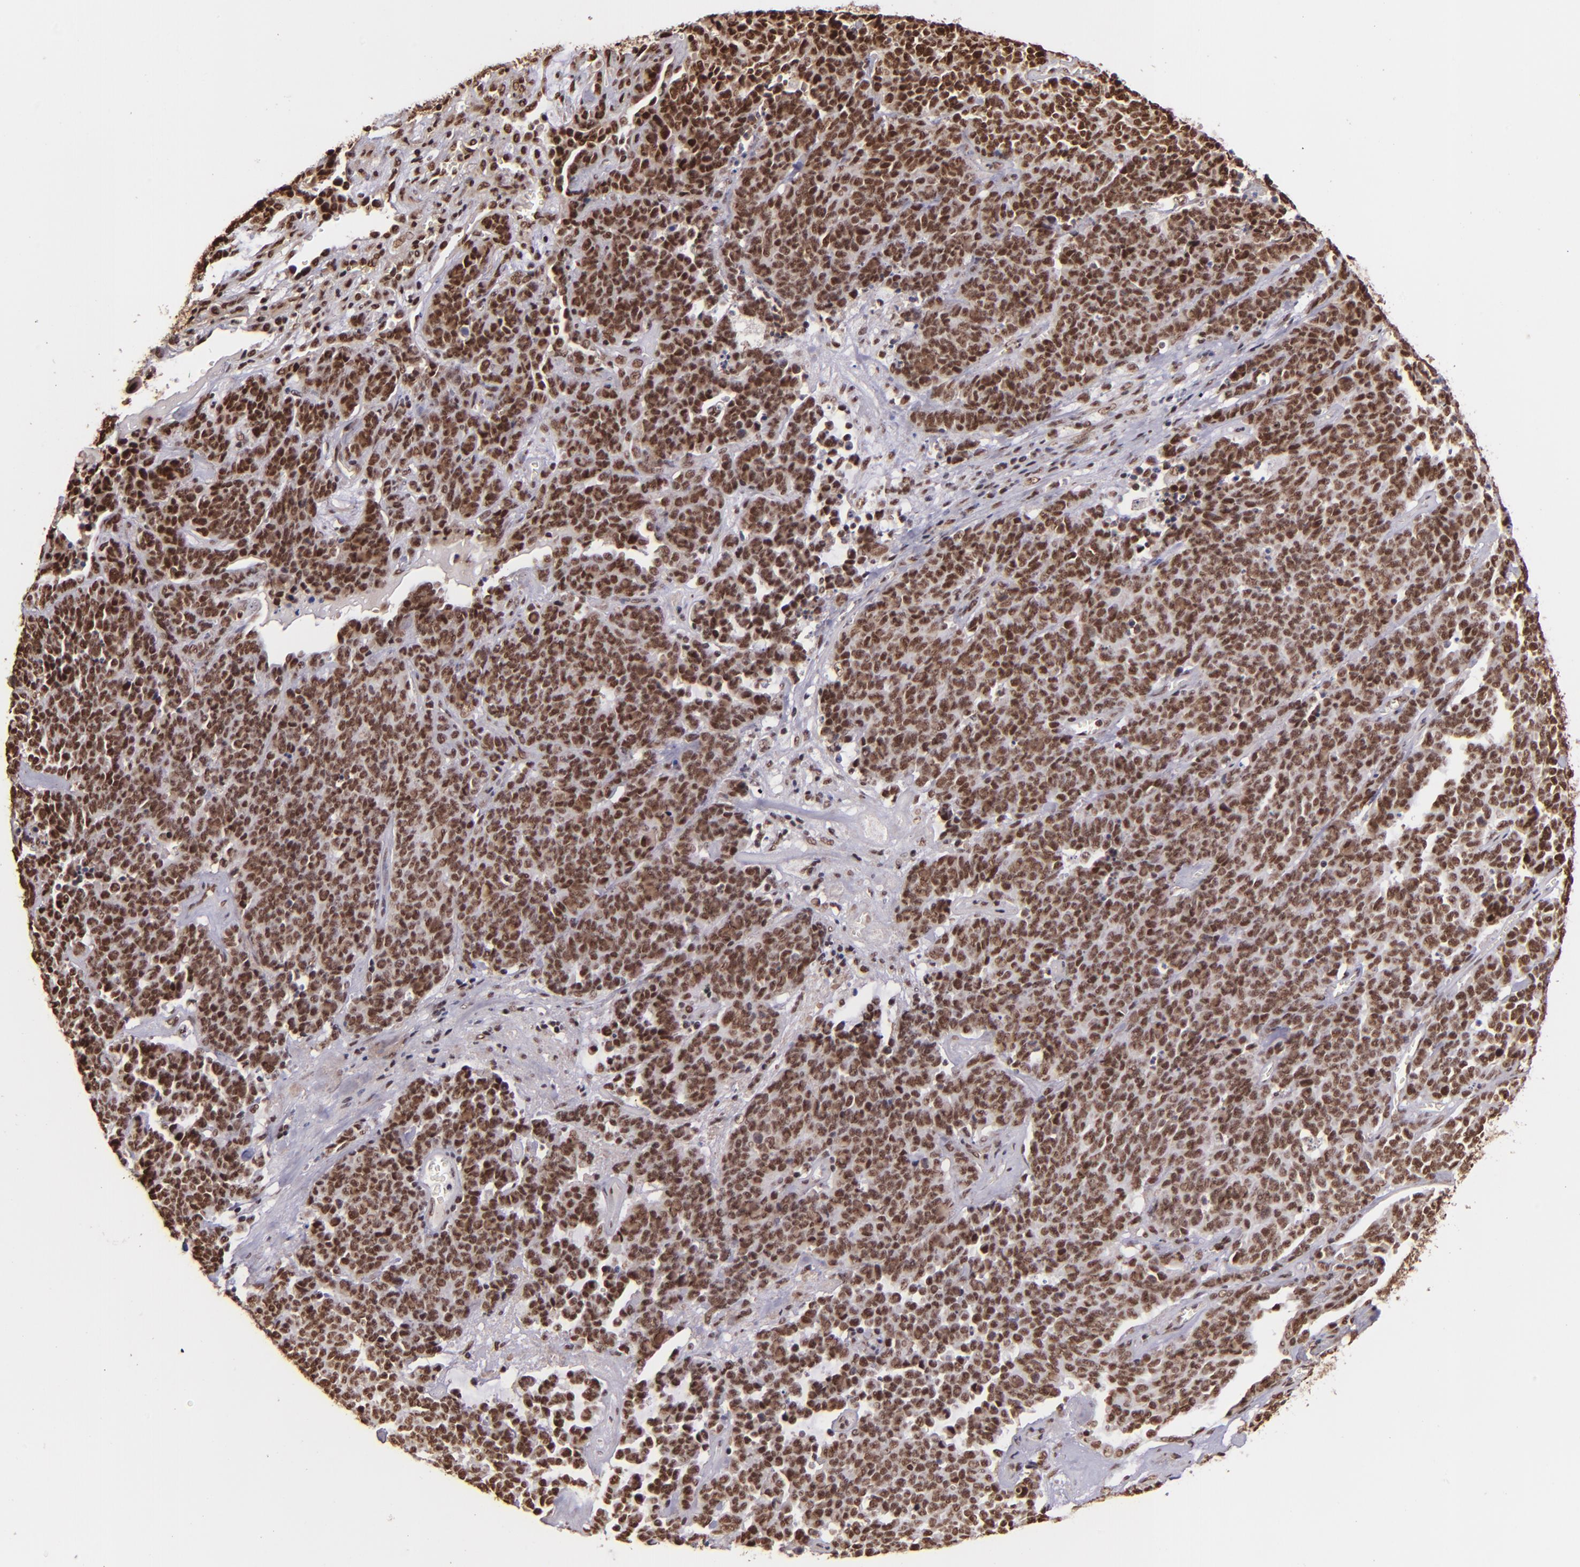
{"staining": {"intensity": "strong", "quantity": ">75%", "location": "cytoplasmic/membranous,nuclear"}, "tissue": "lung cancer", "cell_type": "Tumor cells", "image_type": "cancer", "snomed": [{"axis": "morphology", "description": "Neoplasm, malignant, NOS"}, {"axis": "topography", "description": "Lung"}], "caption": "This image displays lung malignant neoplasm stained with IHC to label a protein in brown. The cytoplasmic/membranous and nuclear of tumor cells show strong positivity for the protein. Nuclei are counter-stained blue.", "gene": "PQBP1", "patient": {"sex": "female", "age": 58}}